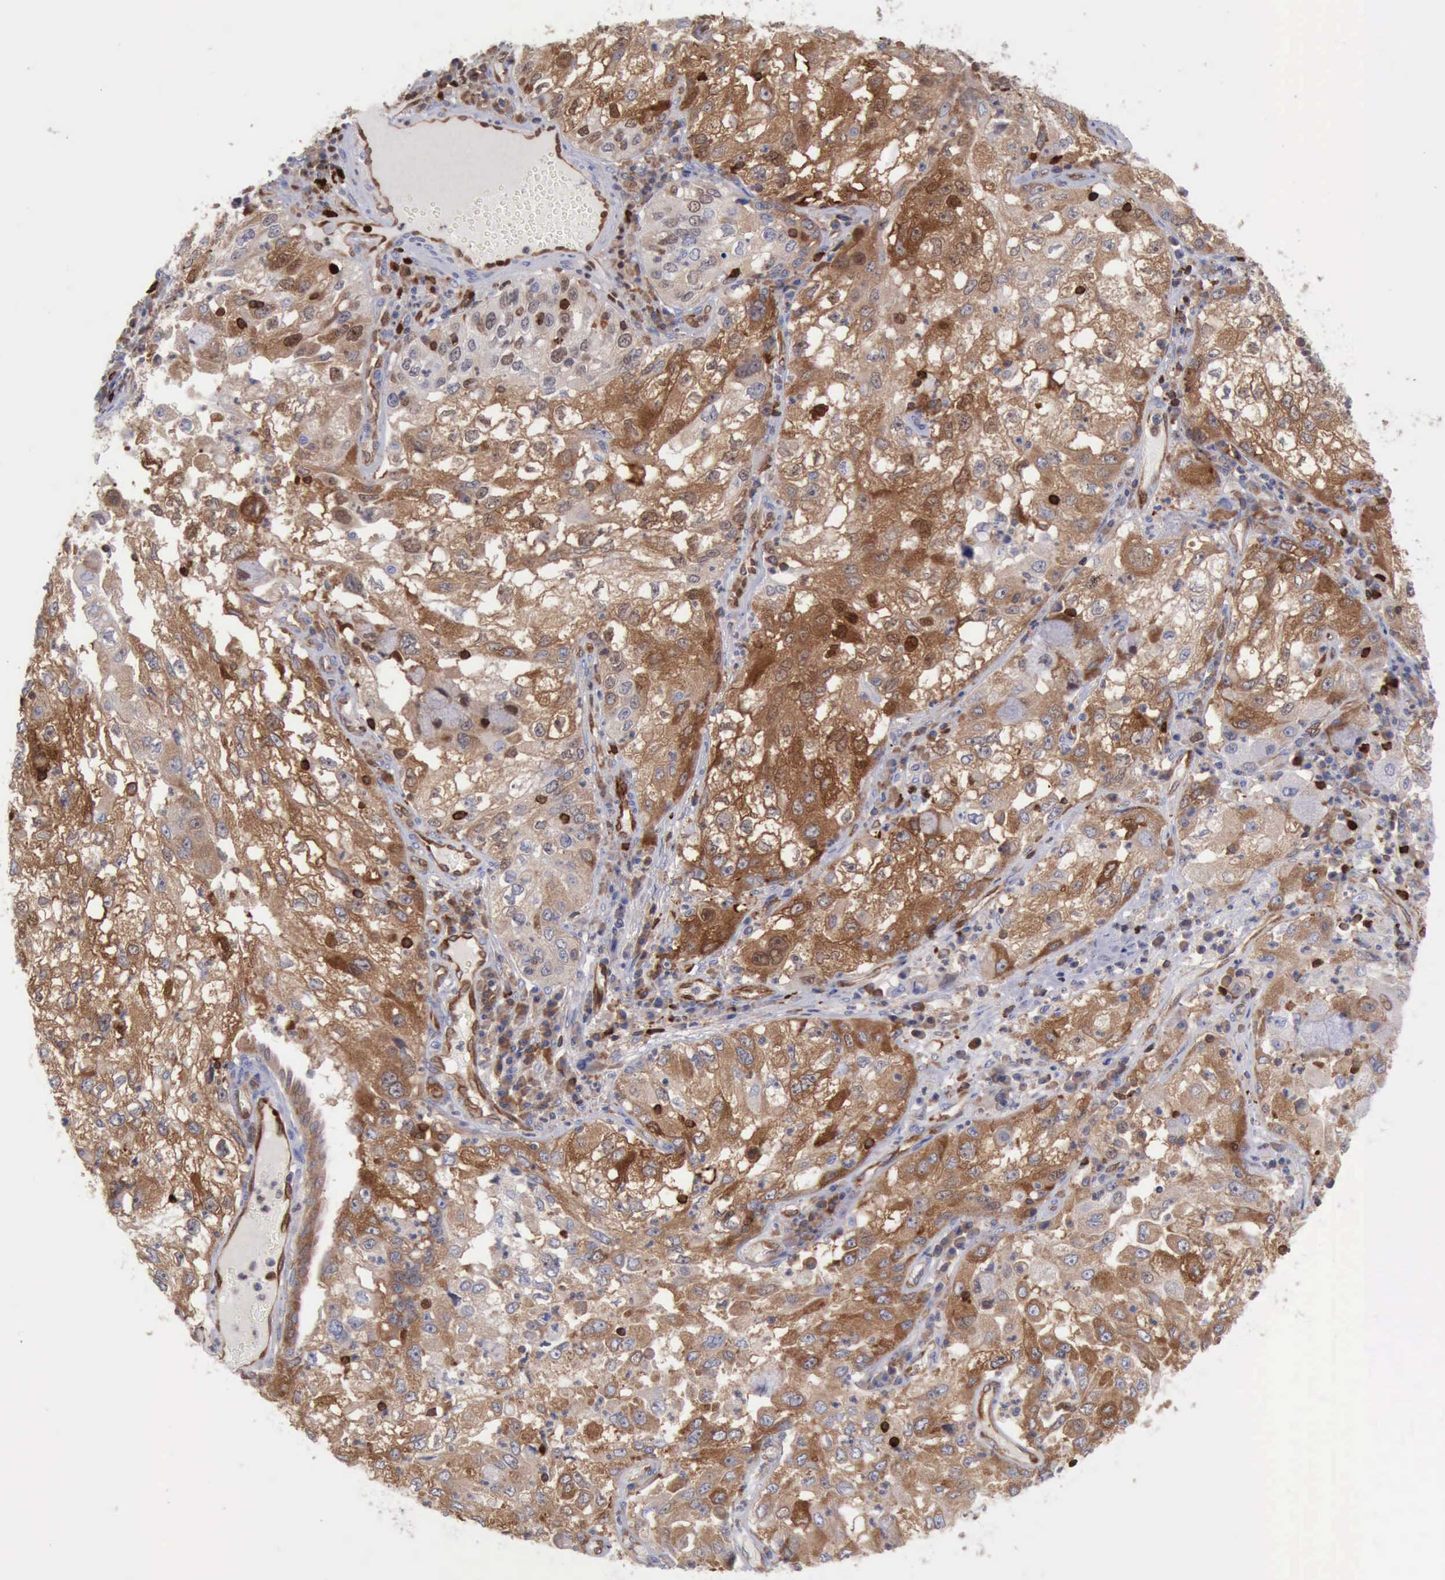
{"staining": {"intensity": "strong", "quantity": ">75%", "location": "cytoplasmic/membranous,nuclear"}, "tissue": "cervical cancer", "cell_type": "Tumor cells", "image_type": "cancer", "snomed": [{"axis": "morphology", "description": "Squamous cell carcinoma, NOS"}, {"axis": "topography", "description": "Cervix"}], "caption": "An image of squamous cell carcinoma (cervical) stained for a protein exhibits strong cytoplasmic/membranous and nuclear brown staining in tumor cells. (DAB (3,3'-diaminobenzidine) IHC with brightfield microscopy, high magnification).", "gene": "PDCD4", "patient": {"sex": "female", "age": 36}}